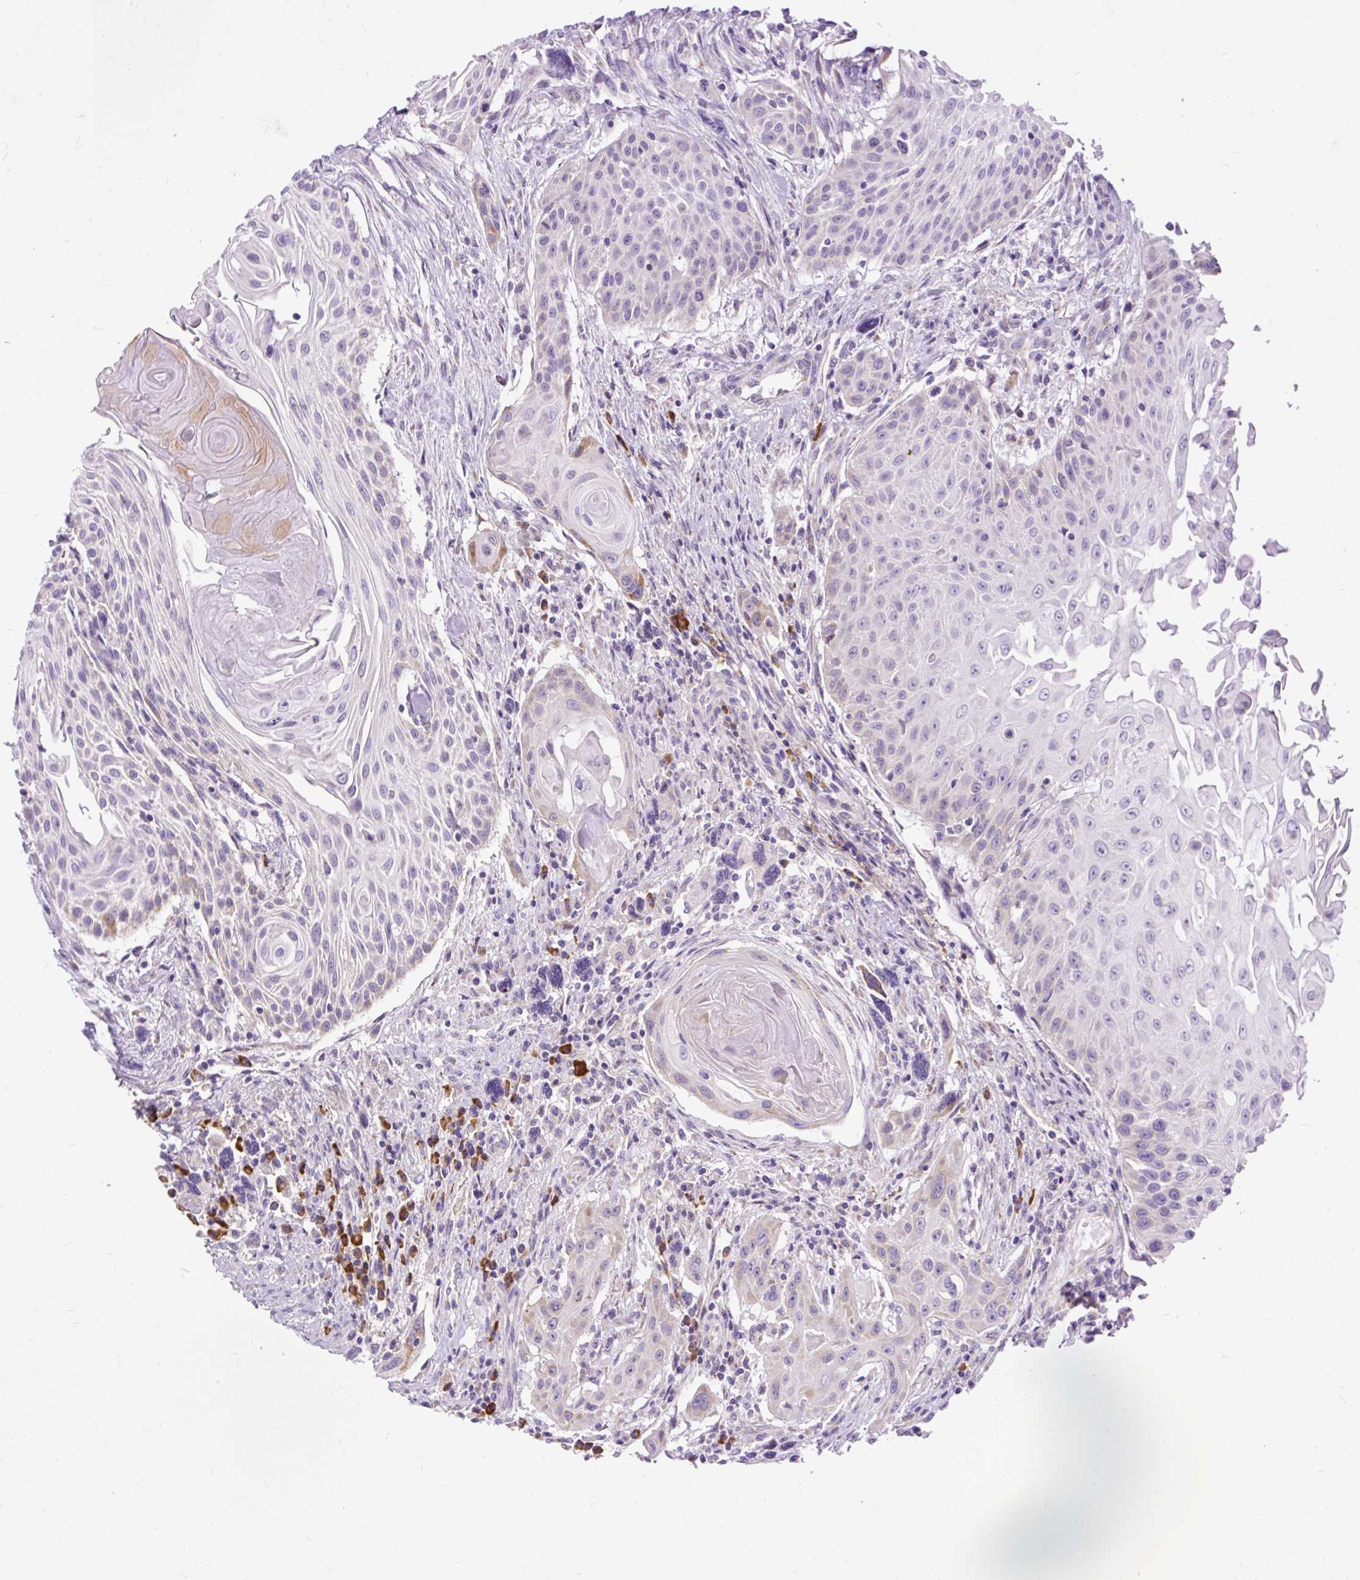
{"staining": {"intensity": "negative", "quantity": "none", "location": "none"}, "tissue": "head and neck cancer", "cell_type": "Tumor cells", "image_type": "cancer", "snomed": [{"axis": "morphology", "description": "Squamous cell carcinoma, NOS"}, {"axis": "topography", "description": "Lymph node"}, {"axis": "topography", "description": "Salivary gland"}, {"axis": "topography", "description": "Head-Neck"}], "caption": "Immunohistochemistry photomicrograph of head and neck cancer (squamous cell carcinoma) stained for a protein (brown), which shows no expression in tumor cells.", "gene": "SYBU", "patient": {"sex": "female", "age": 74}}